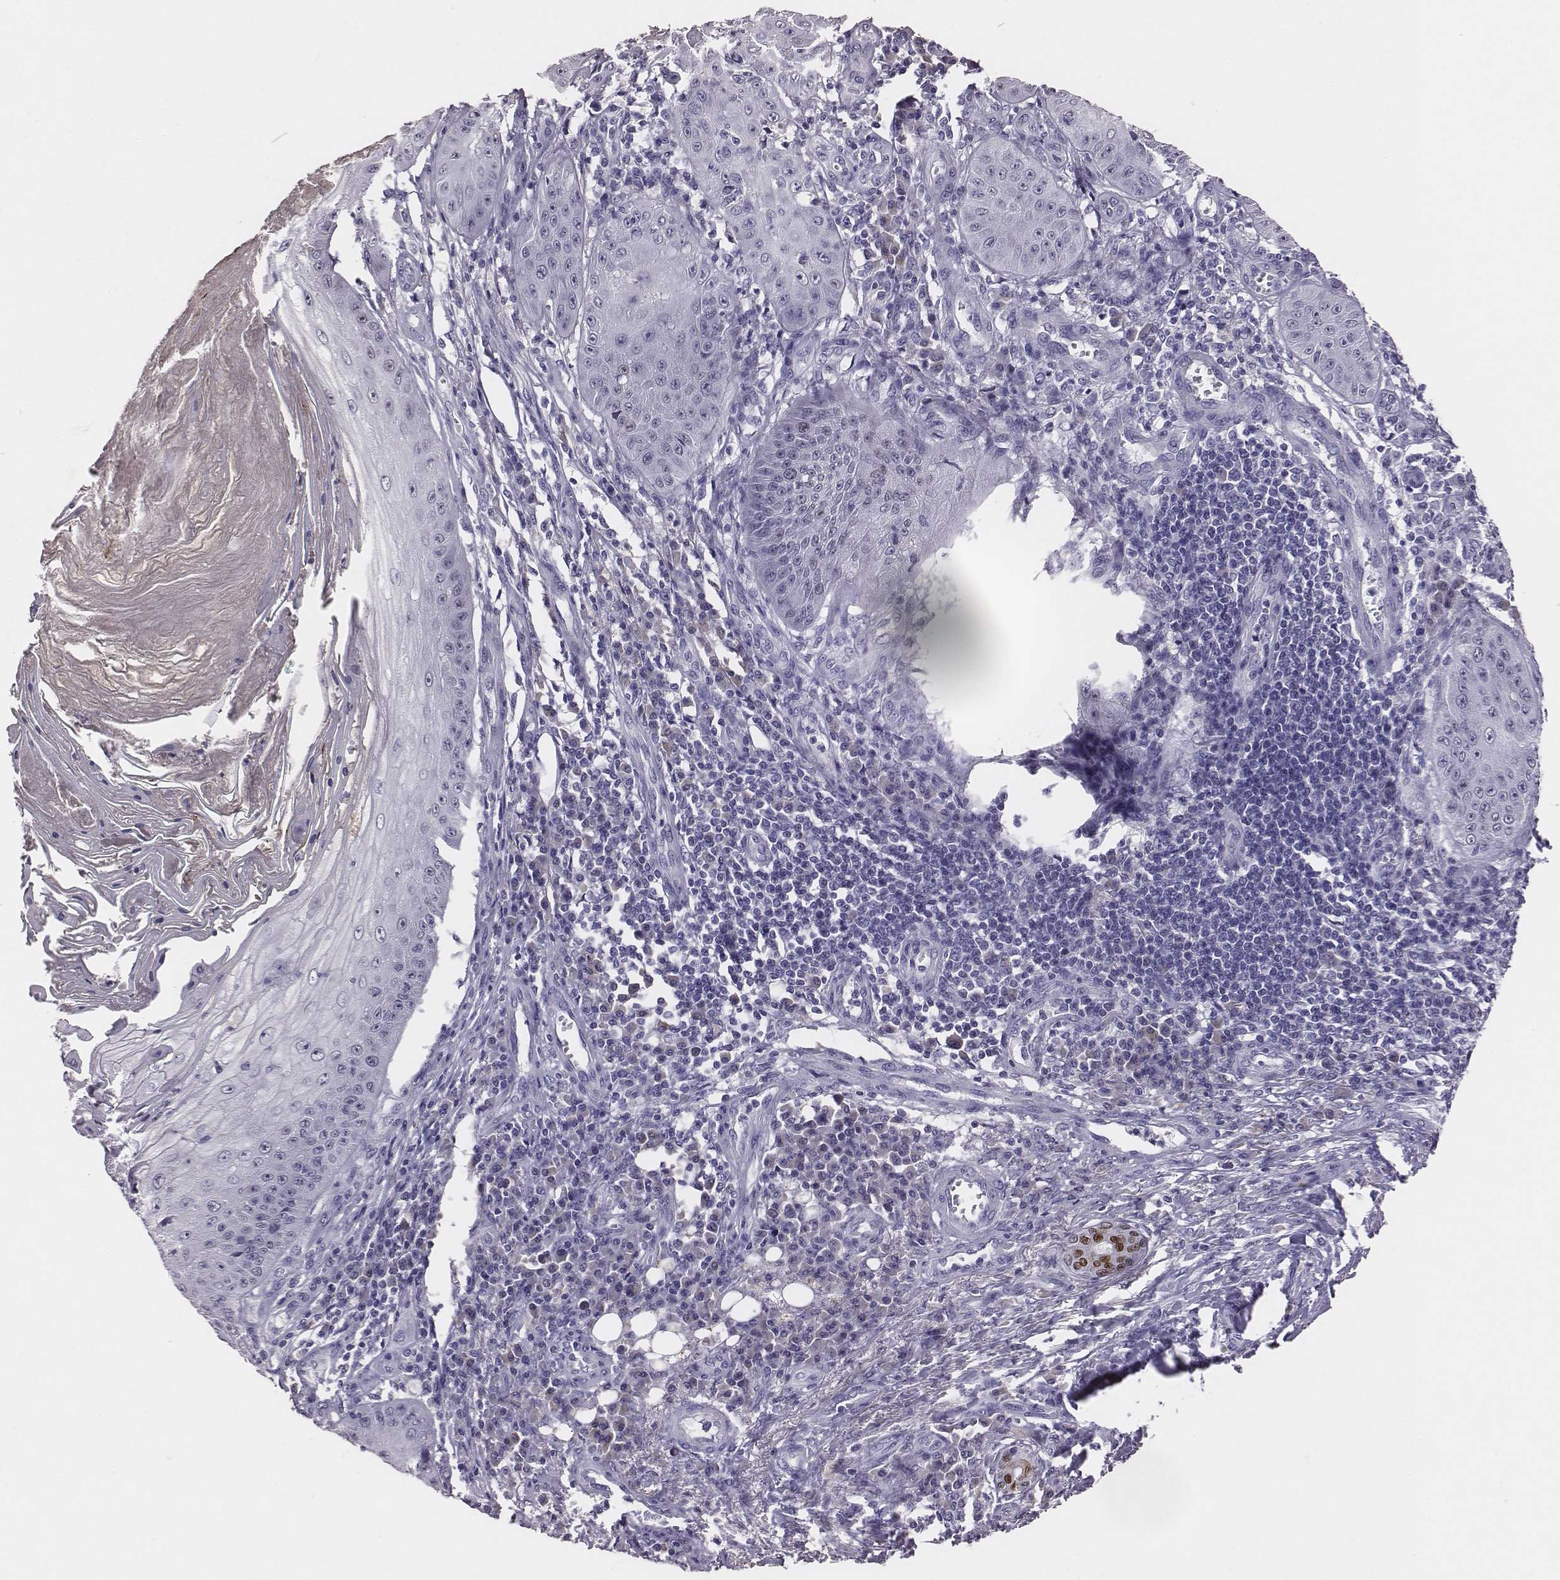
{"staining": {"intensity": "moderate", "quantity": "<25%", "location": "nuclear"}, "tissue": "skin cancer", "cell_type": "Tumor cells", "image_type": "cancer", "snomed": [{"axis": "morphology", "description": "Squamous cell carcinoma, NOS"}, {"axis": "topography", "description": "Skin"}], "caption": "Tumor cells show low levels of moderate nuclear expression in about <25% of cells in human skin cancer.", "gene": "EN1", "patient": {"sex": "male", "age": 70}}